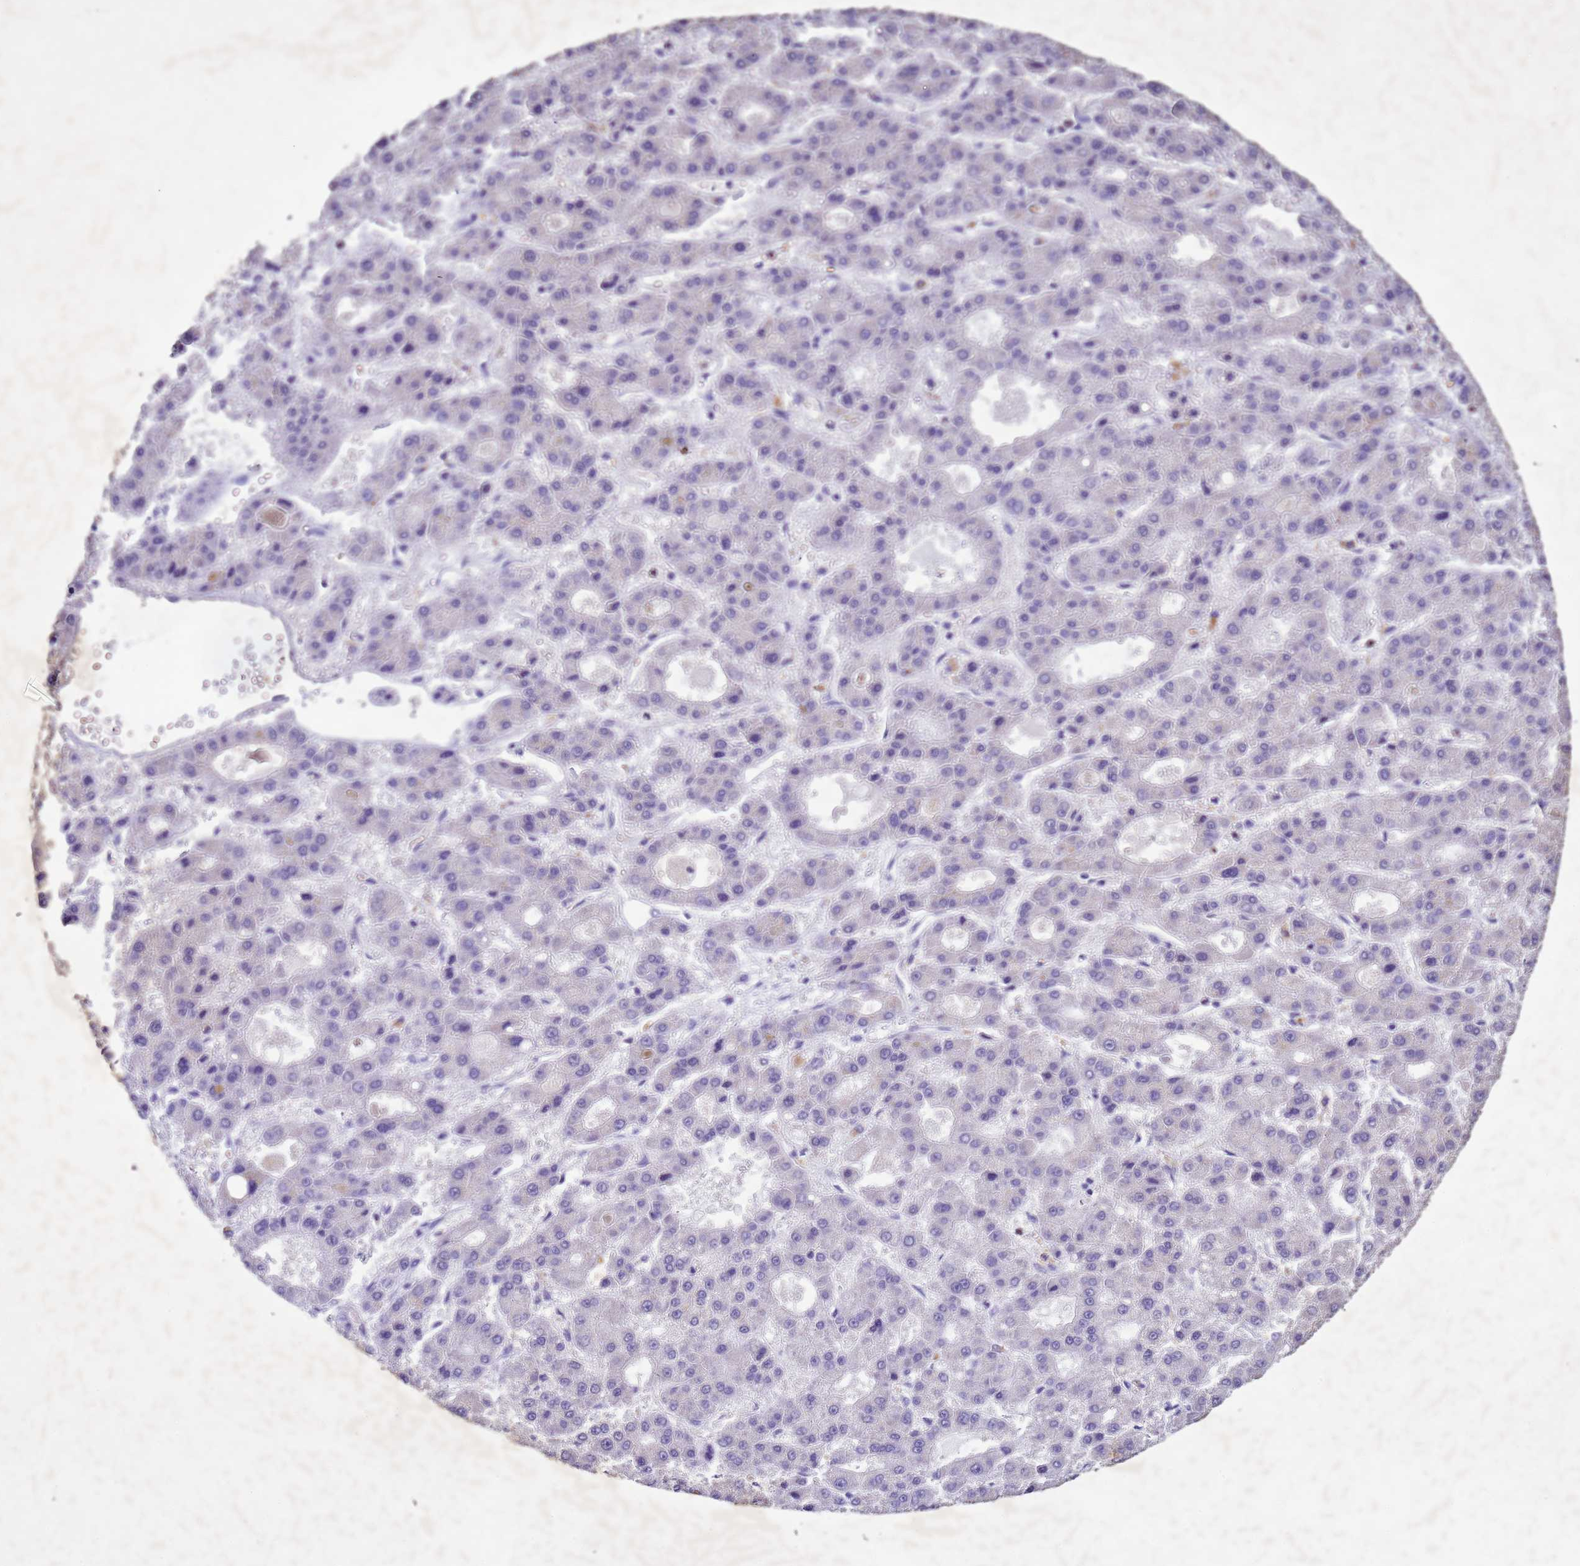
{"staining": {"intensity": "negative", "quantity": "none", "location": "none"}, "tissue": "liver cancer", "cell_type": "Tumor cells", "image_type": "cancer", "snomed": [{"axis": "morphology", "description": "Carcinoma, Hepatocellular, NOS"}, {"axis": "topography", "description": "Liver"}], "caption": "High power microscopy micrograph of an IHC photomicrograph of liver hepatocellular carcinoma, revealing no significant positivity in tumor cells.", "gene": "NLRP11", "patient": {"sex": "male", "age": 70}}